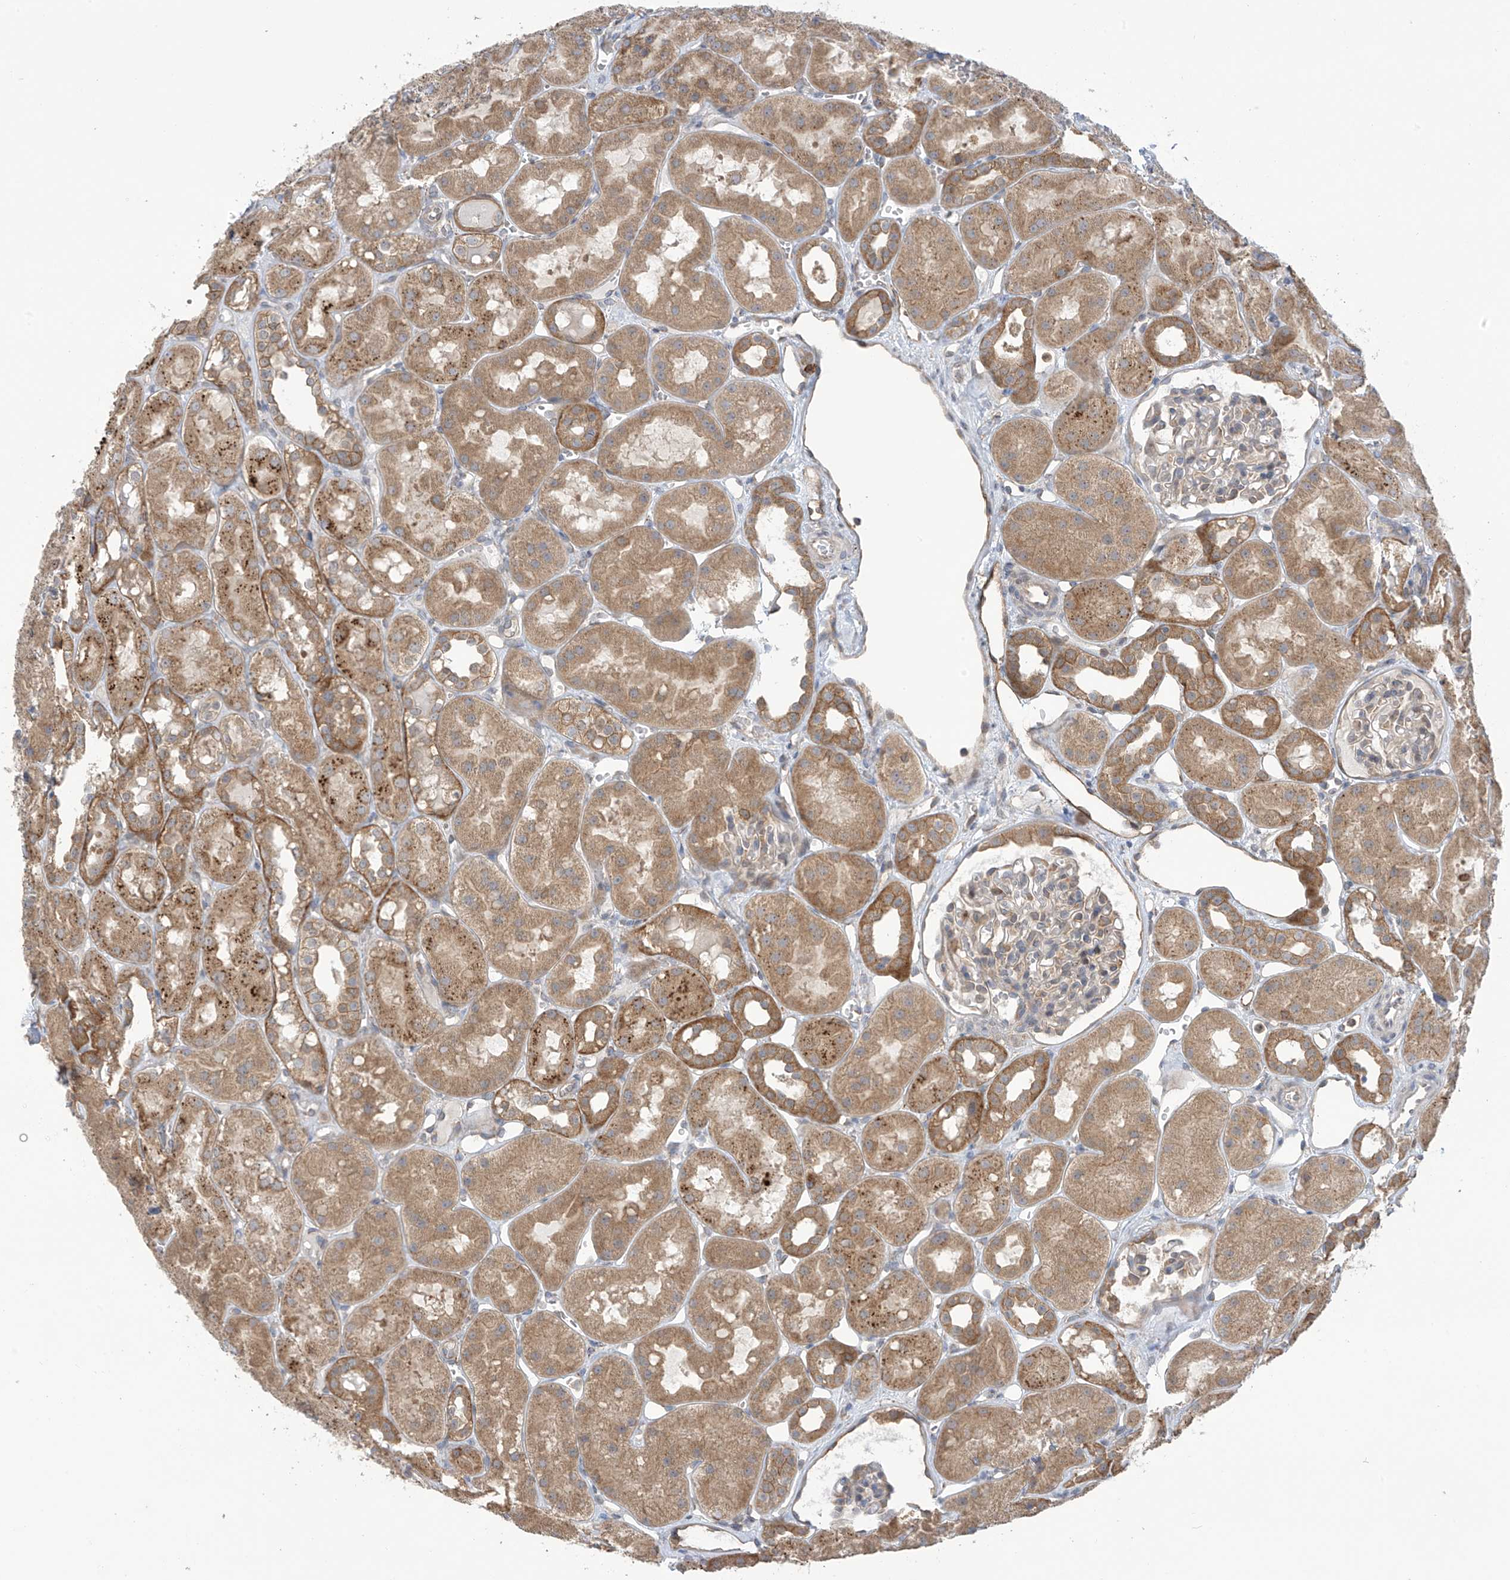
{"staining": {"intensity": "weak", "quantity": "25%-75%", "location": "cytoplasmic/membranous"}, "tissue": "kidney", "cell_type": "Cells in glomeruli", "image_type": "normal", "snomed": [{"axis": "morphology", "description": "Normal tissue, NOS"}, {"axis": "topography", "description": "Kidney"}], "caption": "This photomicrograph reveals benign kidney stained with immunohistochemistry (IHC) to label a protein in brown. The cytoplasmic/membranous of cells in glomeruli show weak positivity for the protein. Nuclei are counter-stained blue.", "gene": "KIAA1522", "patient": {"sex": "male", "age": 16}}